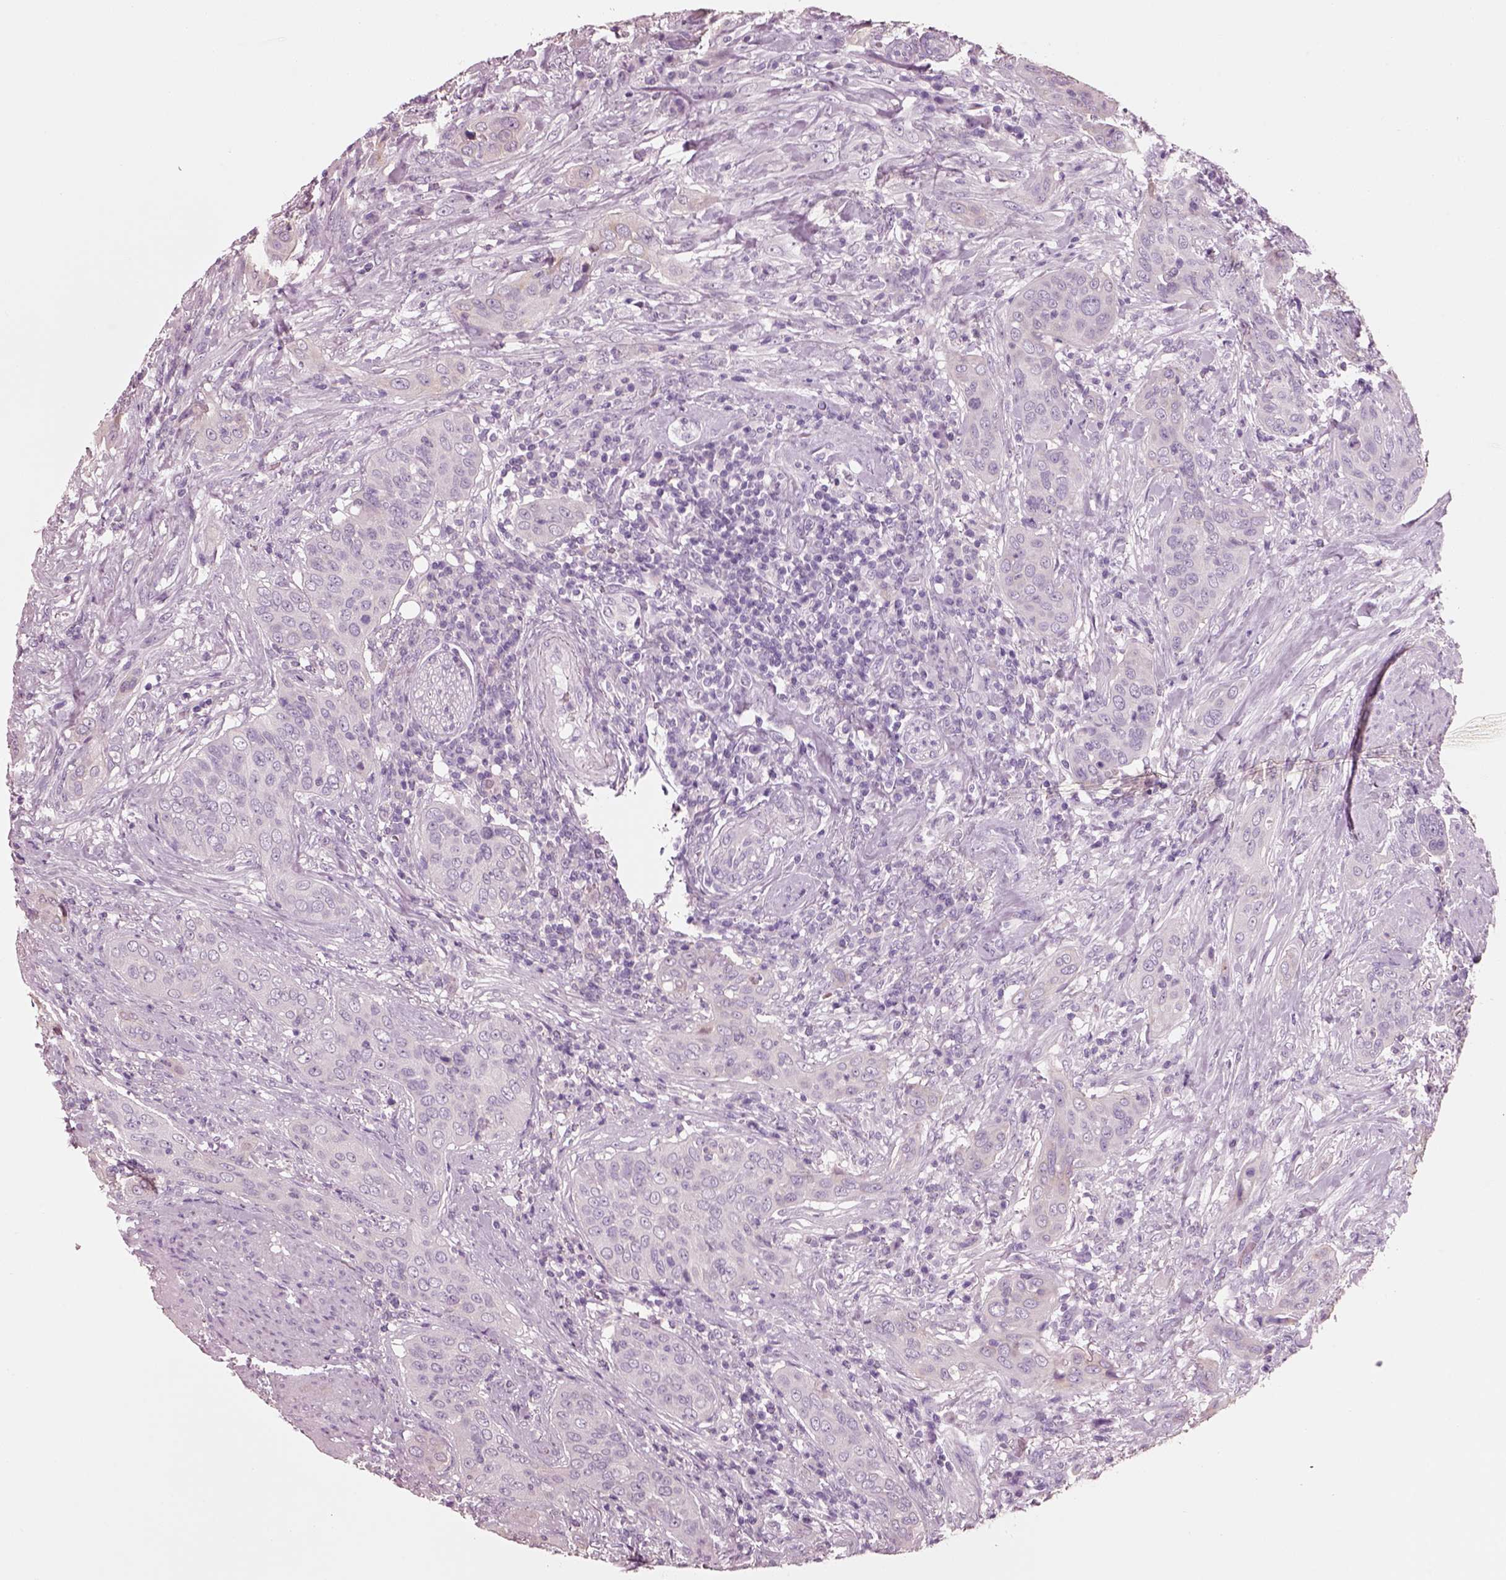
{"staining": {"intensity": "negative", "quantity": "none", "location": "none"}, "tissue": "urothelial cancer", "cell_type": "Tumor cells", "image_type": "cancer", "snomed": [{"axis": "morphology", "description": "Urothelial carcinoma, High grade"}, {"axis": "topography", "description": "Urinary bladder"}], "caption": "Tumor cells are negative for brown protein staining in high-grade urothelial carcinoma.", "gene": "PNOC", "patient": {"sex": "male", "age": 82}}